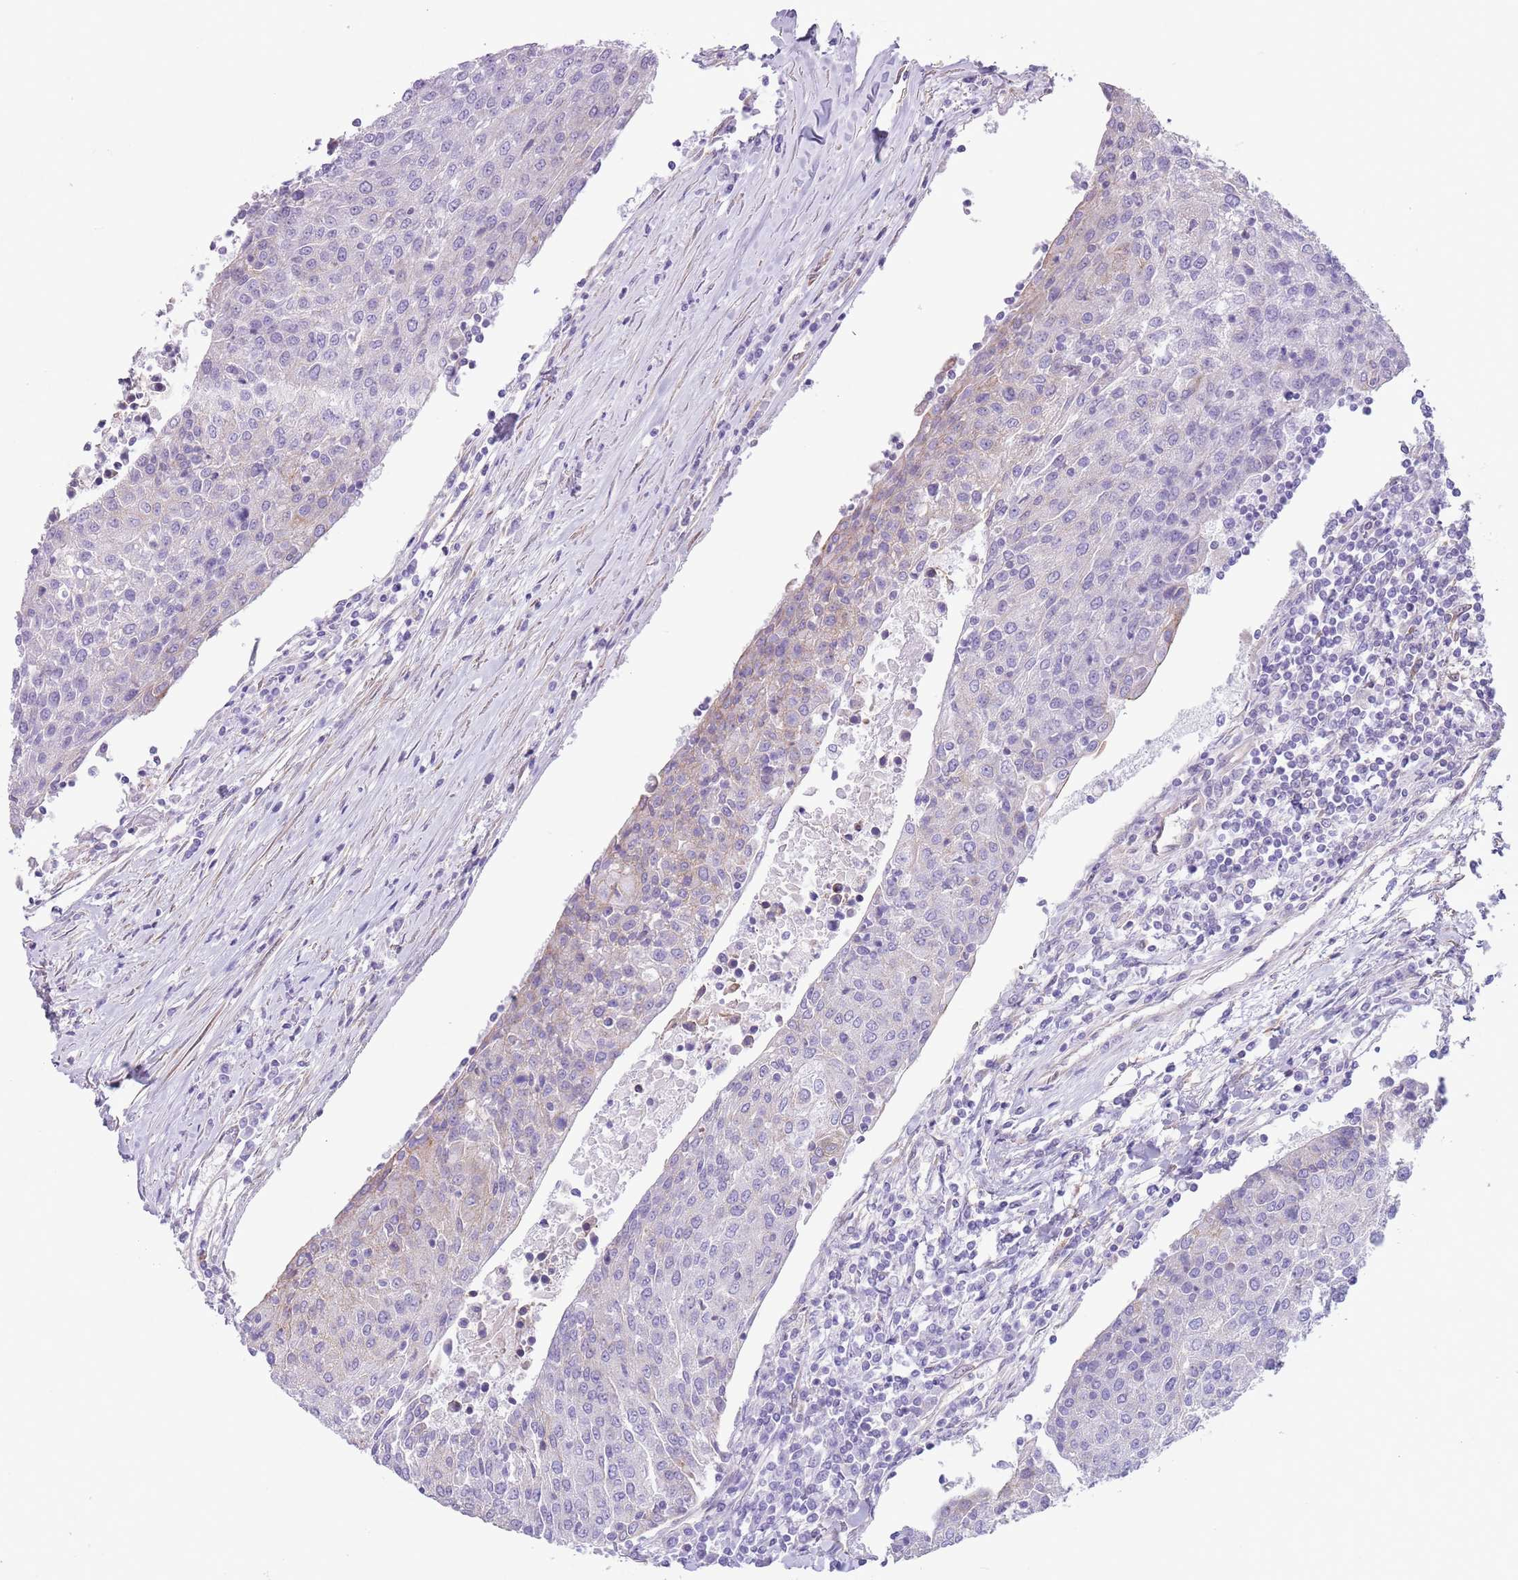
{"staining": {"intensity": "negative", "quantity": "none", "location": "none"}, "tissue": "urothelial cancer", "cell_type": "Tumor cells", "image_type": "cancer", "snomed": [{"axis": "morphology", "description": "Urothelial carcinoma, High grade"}, {"axis": "topography", "description": "Urinary bladder"}], "caption": "Image shows no significant protein expression in tumor cells of urothelial cancer.", "gene": "RBP3", "patient": {"sex": "female", "age": 85}}